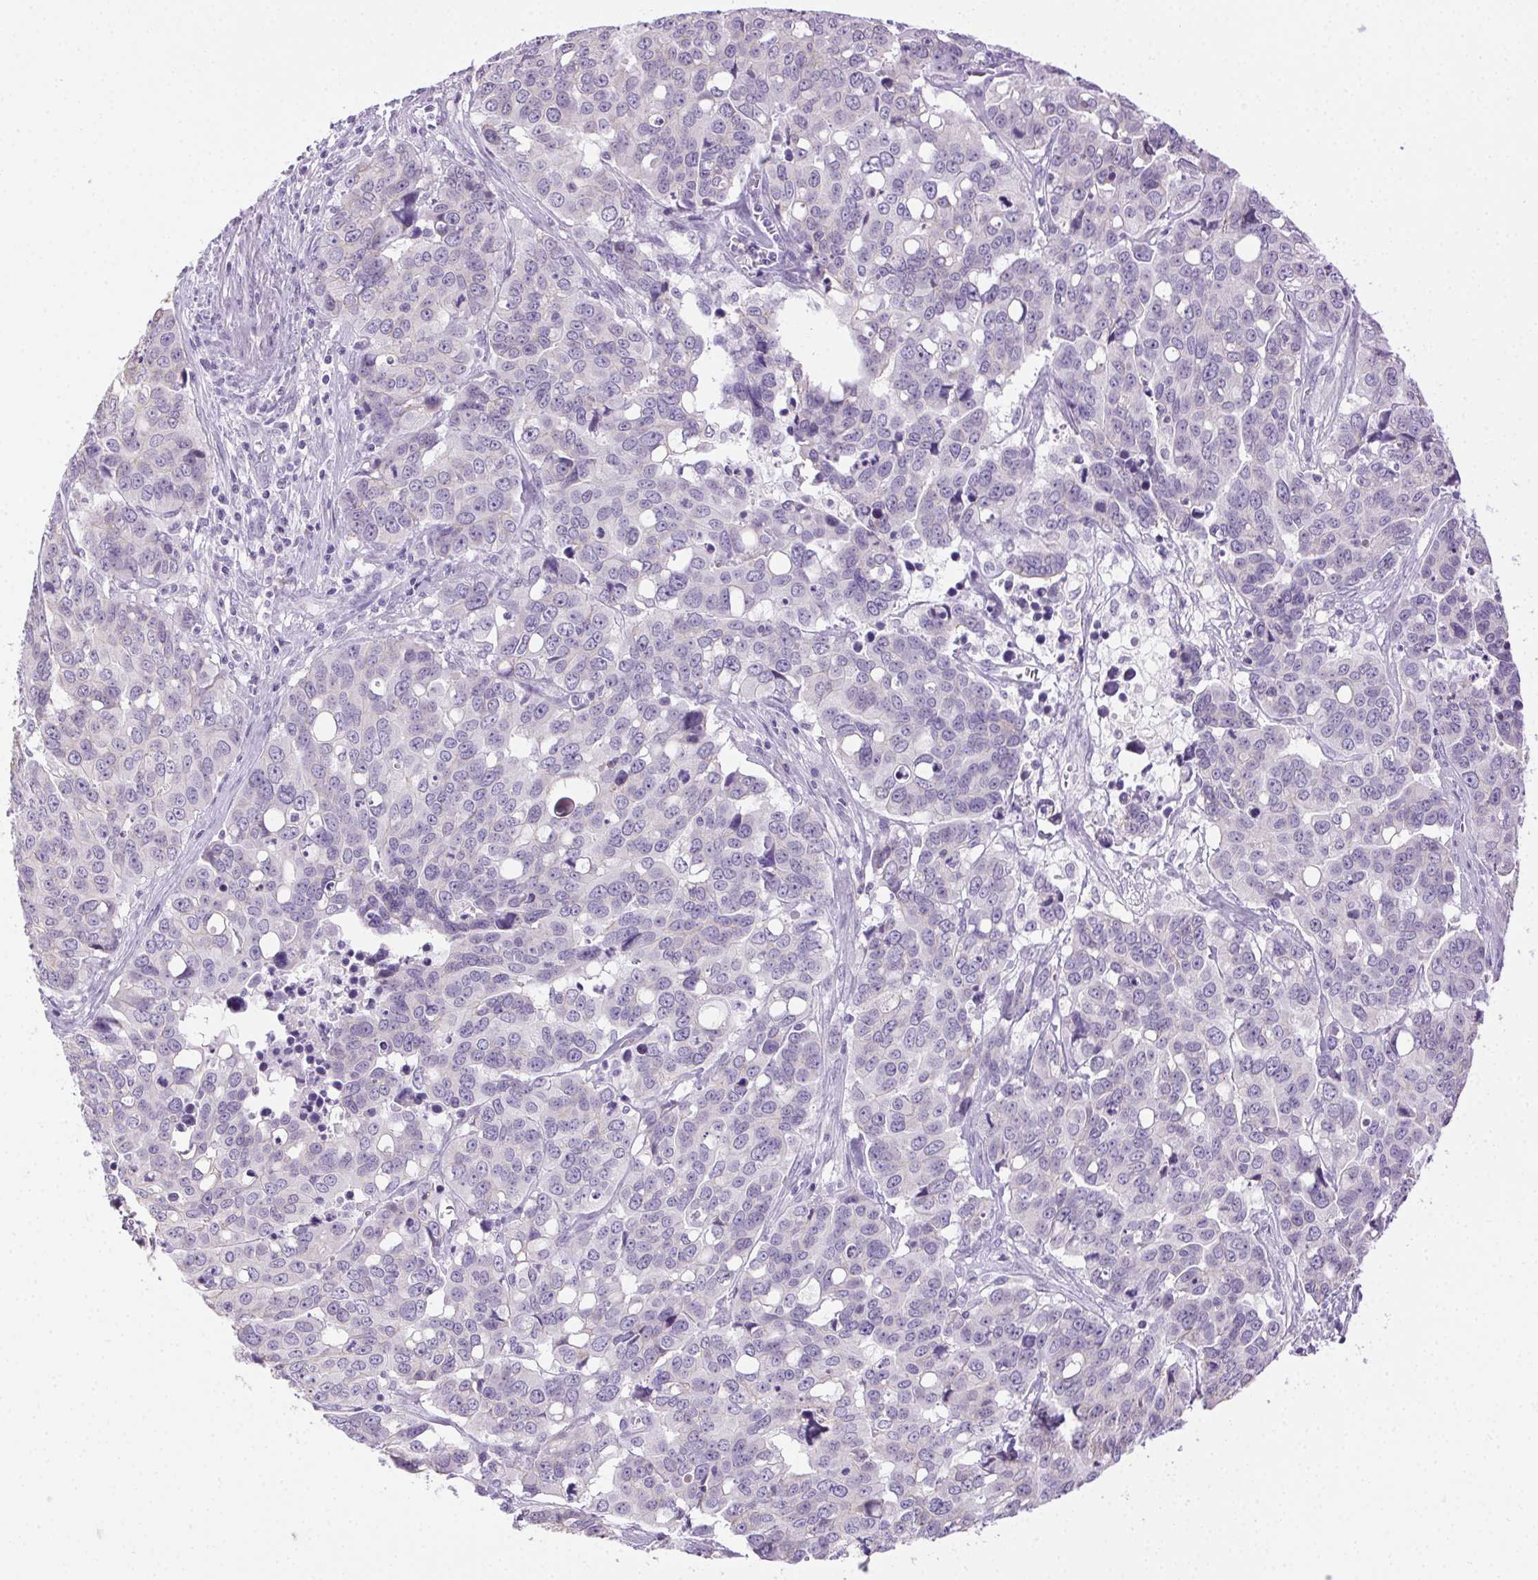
{"staining": {"intensity": "negative", "quantity": "none", "location": "none"}, "tissue": "ovarian cancer", "cell_type": "Tumor cells", "image_type": "cancer", "snomed": [{"axis": "morphology", "description": "Carcinoma, endometroid"}, {"axis": "topography", "description": "Ovary"}], "caption": "An immunohistochemistry (IHC) micrograph of ovarian cancer is shown. There is no staining in tumor cells of ovarian cancer.", "gene": "CLDN10", "patient": {"sex": "female", "age": 78}}